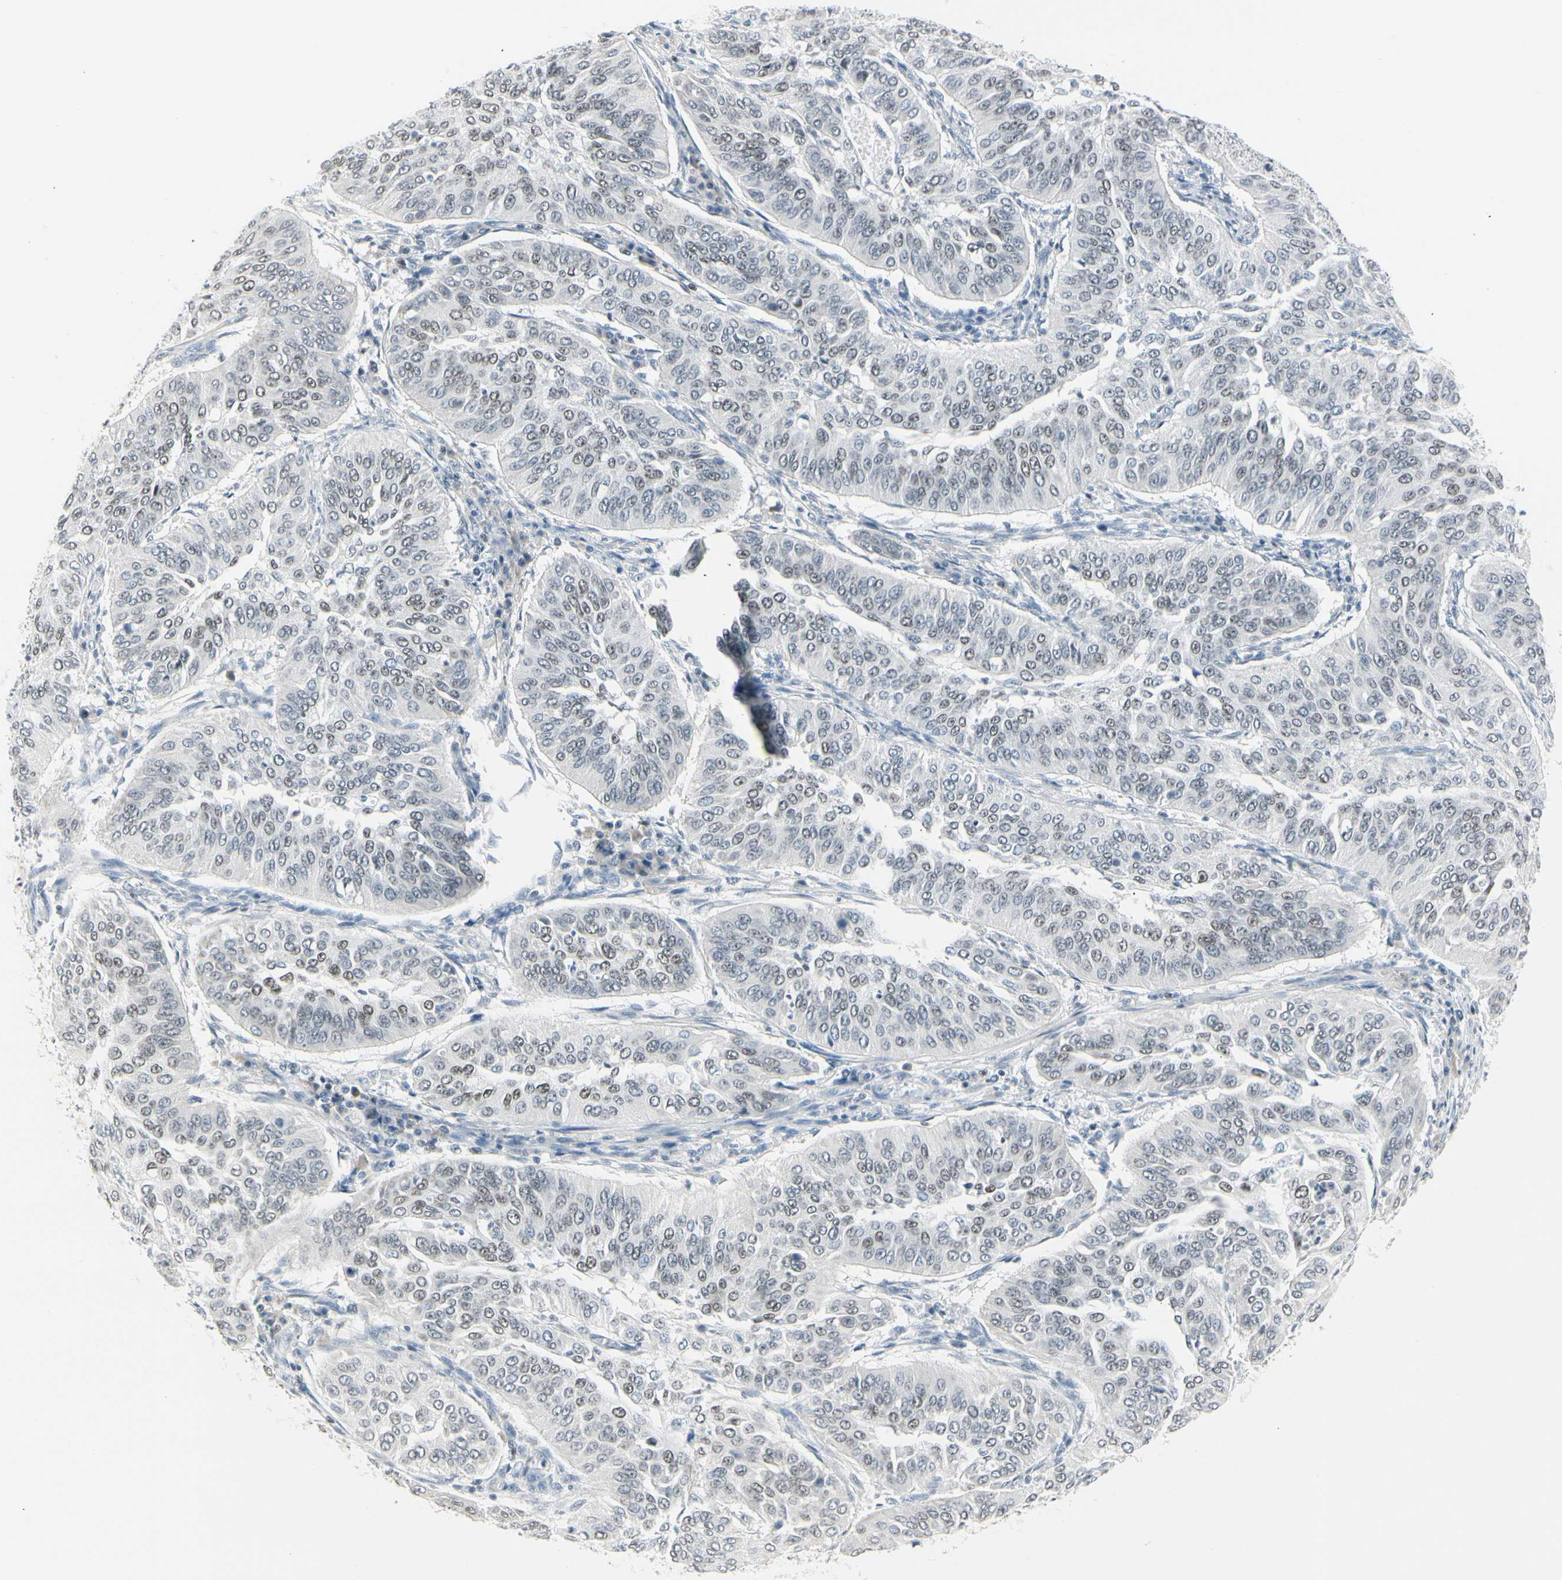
{"staining": {"intensity": "weak", "quantity": "25%-75%", "location": "nuclear"}, "tissue": "cervical cancer", "cell_type": "Tumor cells", "image_type": "cancer", "snomed": [{"axis": "morphology", "description": "Normal tissue, NOS"}, {"axis": "morphology", "description": "Squamous cell carcinoma, NOS"}, {"axis": "topography", "description": "Cervix"}], "caption": "Immunohistochemical staining of human cervical cancer demonstrates low levels of weak nuclear protein positivity in about 25%-75% of tumor cells.", "gene": "ZBTB7B", "patient": {"sex": "female", "age": 39}}